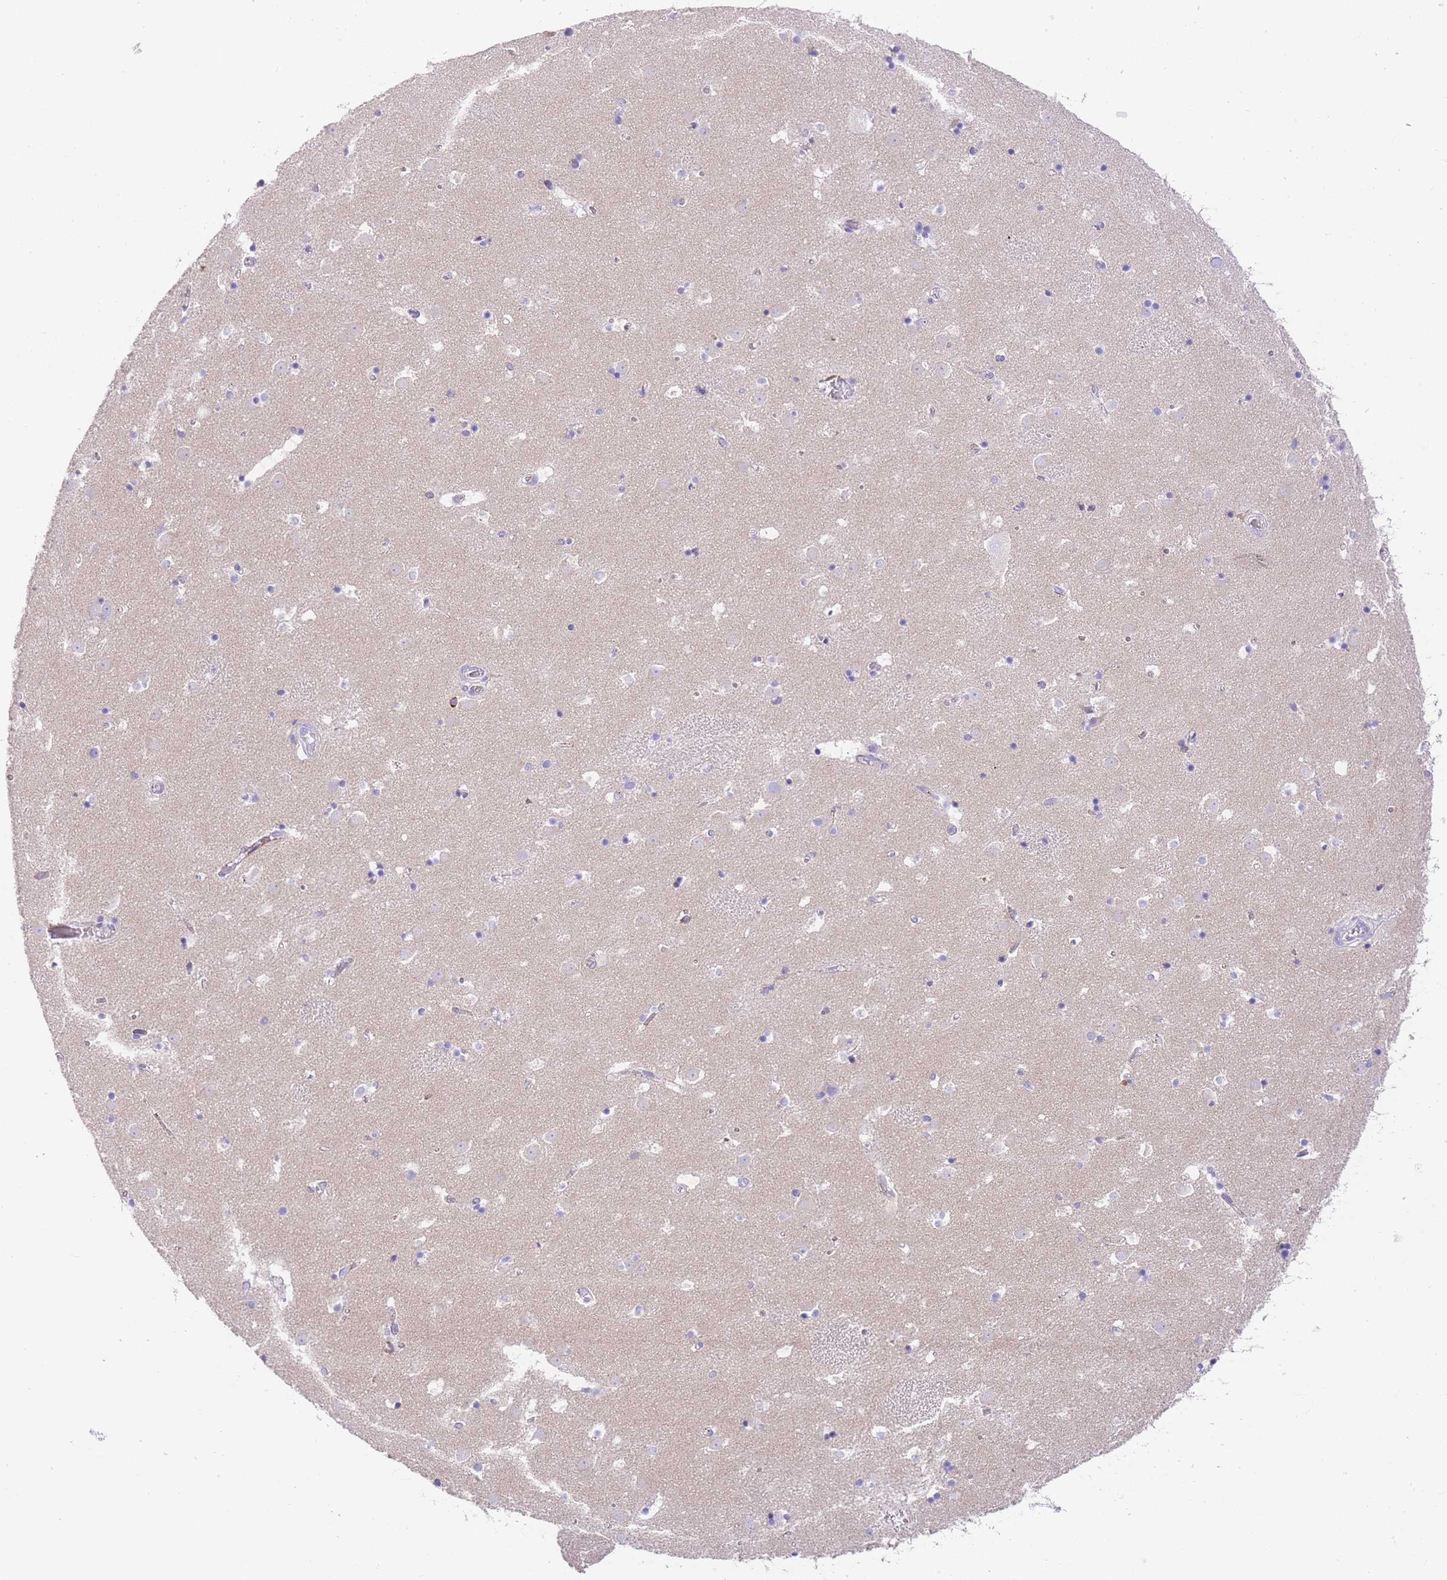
{"staining": {"intensity": "negative", "quantity": "none", "location": "none"}, "tissue": "caudate", "cell_type": "Glial cells", "image_type": "normal", "snomed": [{"axis": "morphology", "description": "Normal tissue, NOS"}, {"axis": "topography", "description": "Lateral ventricle wall"}], "caption": "Immunohistochemistry (IHC) histopathology image of benign caudate stained for a protein (brown), which shows no positivity in glial cells. Brightfield microscopy of IHC stained with DAB (3,3'-diaminobenzidine) (brown) and hematoxylin (blue), captured at high magnification.", "gene": "QTRT1", "patient": {"sex": "male", "age": 25}}